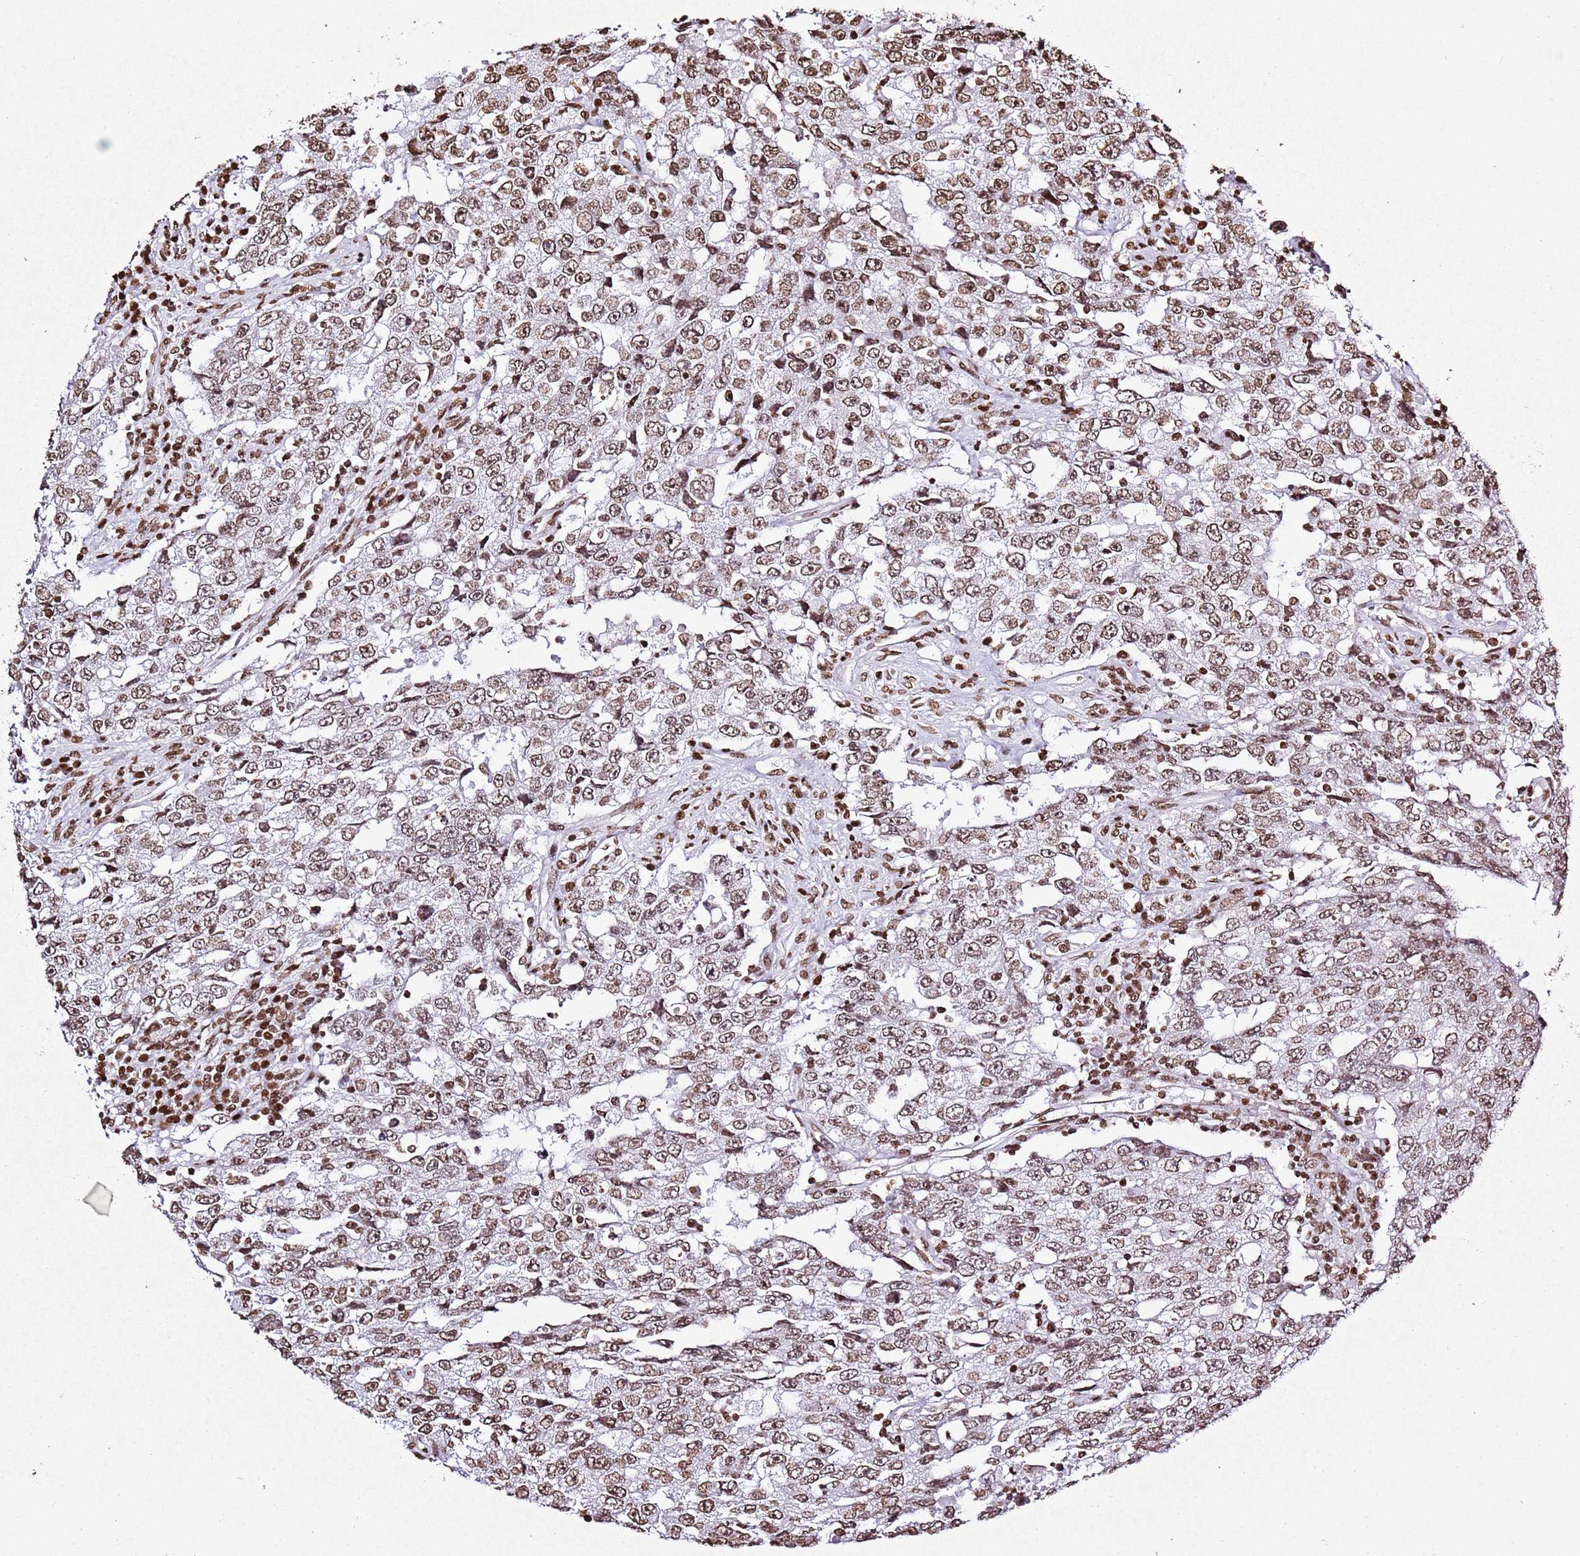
{"staining": {"intensity": "moderate", "quantity": ">75%", "location": "nuclear"}, "tissue": "testis cancer", "cell_type": "Tumor cells", "image_type": "cancer", "snomed": [{"axis": "morphology", "description": "Carcinoma, Embryonal, NOS"}, {"axis": "topography", "description": "Testis"}], "caption": "Human embryonal carcinoma (testis) stained with a brown dye reveals moderate nuclear positive positivity in about >75% of tumor cells.", "gene": "BMAL1", "patient": {"sex": "male", "age": 26}}